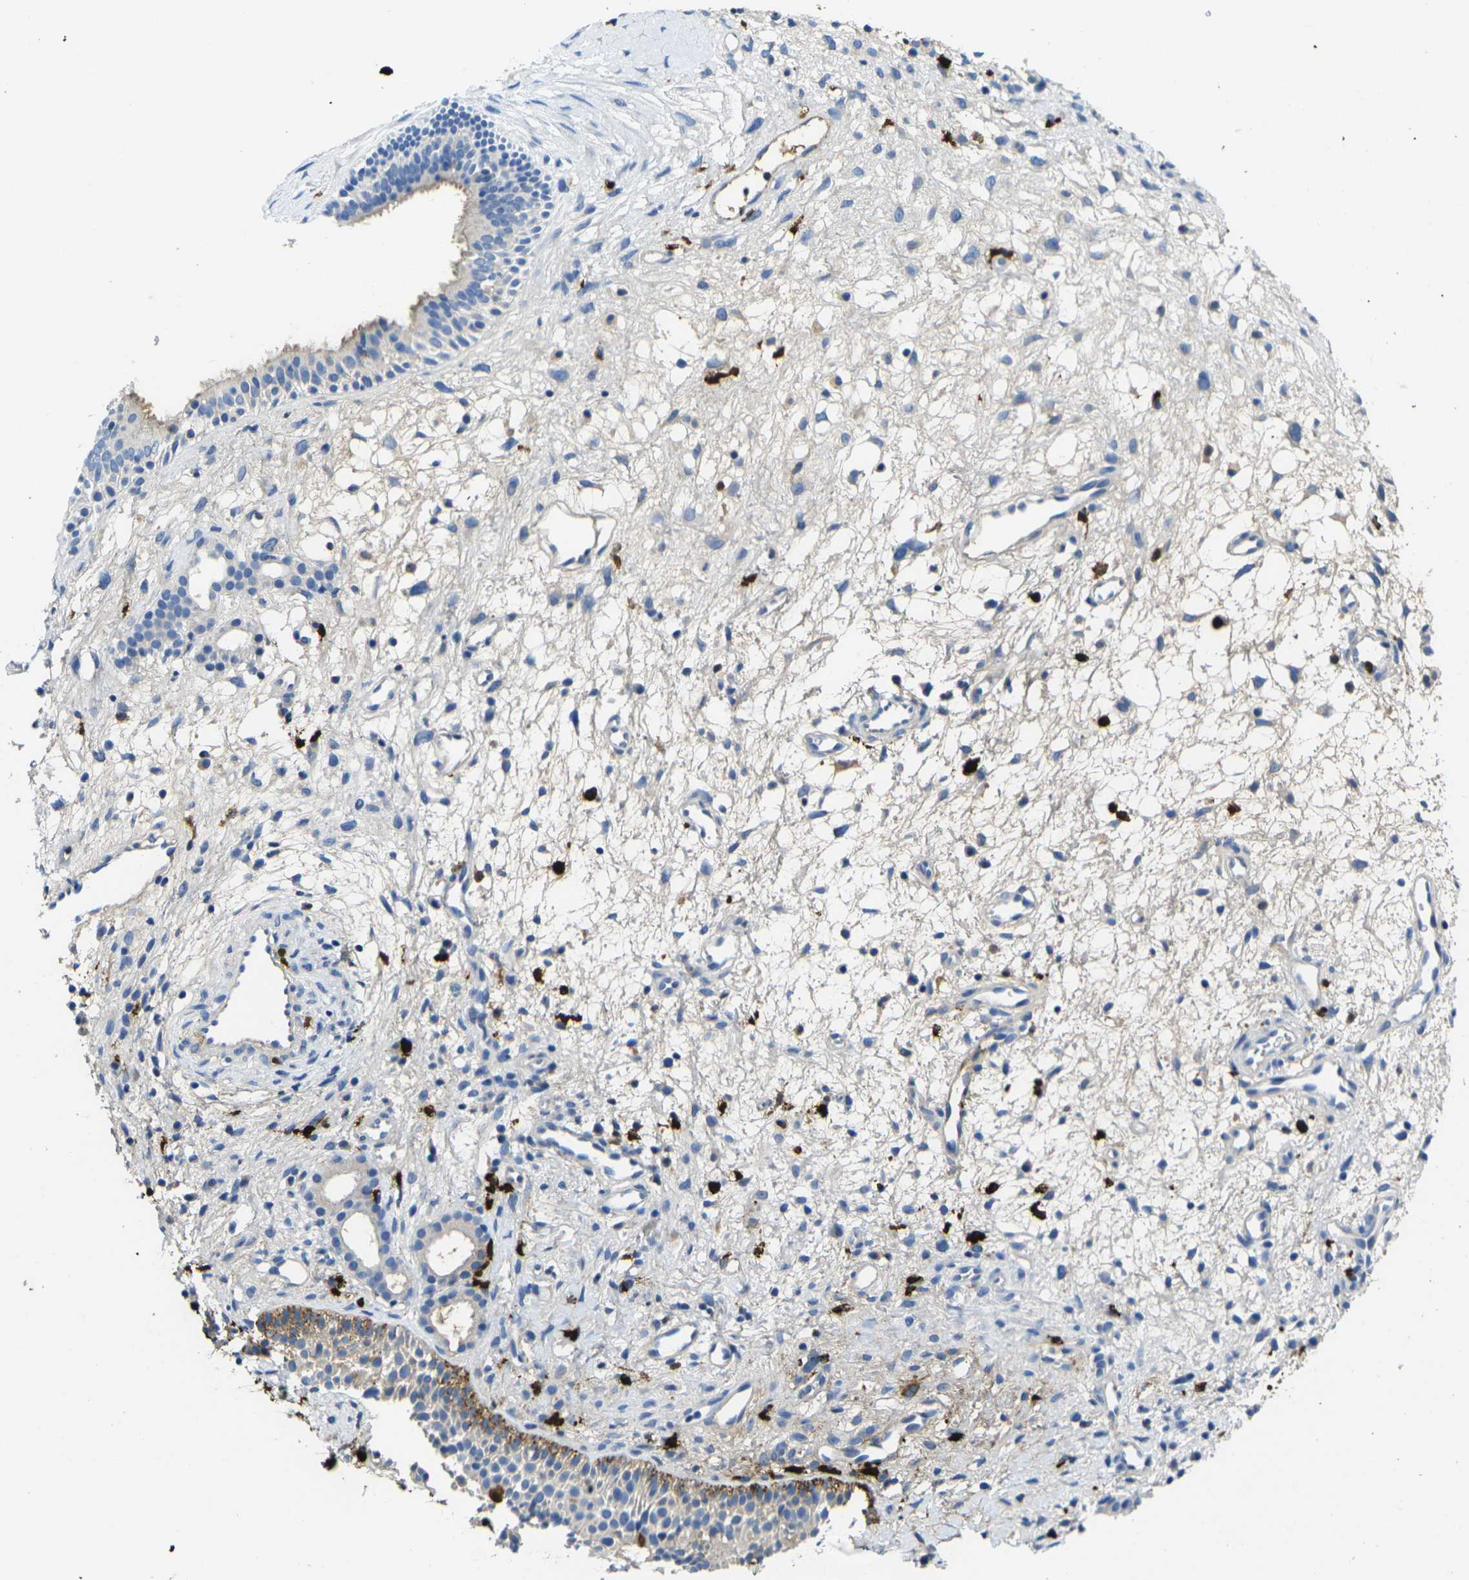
{"staining": {"intensity": "moderate", "quantity": "<25%", "location": "cytoplasmic/membranous"}, "tissue": "nasopharynx", "cell_type": "Respiratory epithelial cells", "image_type": "normal", "snomed": [{"axis": "morphology", "description": "Normal tissue, NOS"}, {"axis": "topography", "description": "Nasopharynx"}], "caption": "The photomicrograph shows a brown stain indicating the presence of a protein in the cytoplasmic/membranous of respiratory epithelial cells in nasopharynx.", "gene": "S100A9", "patient": {"sex": "male", "age": 22}}